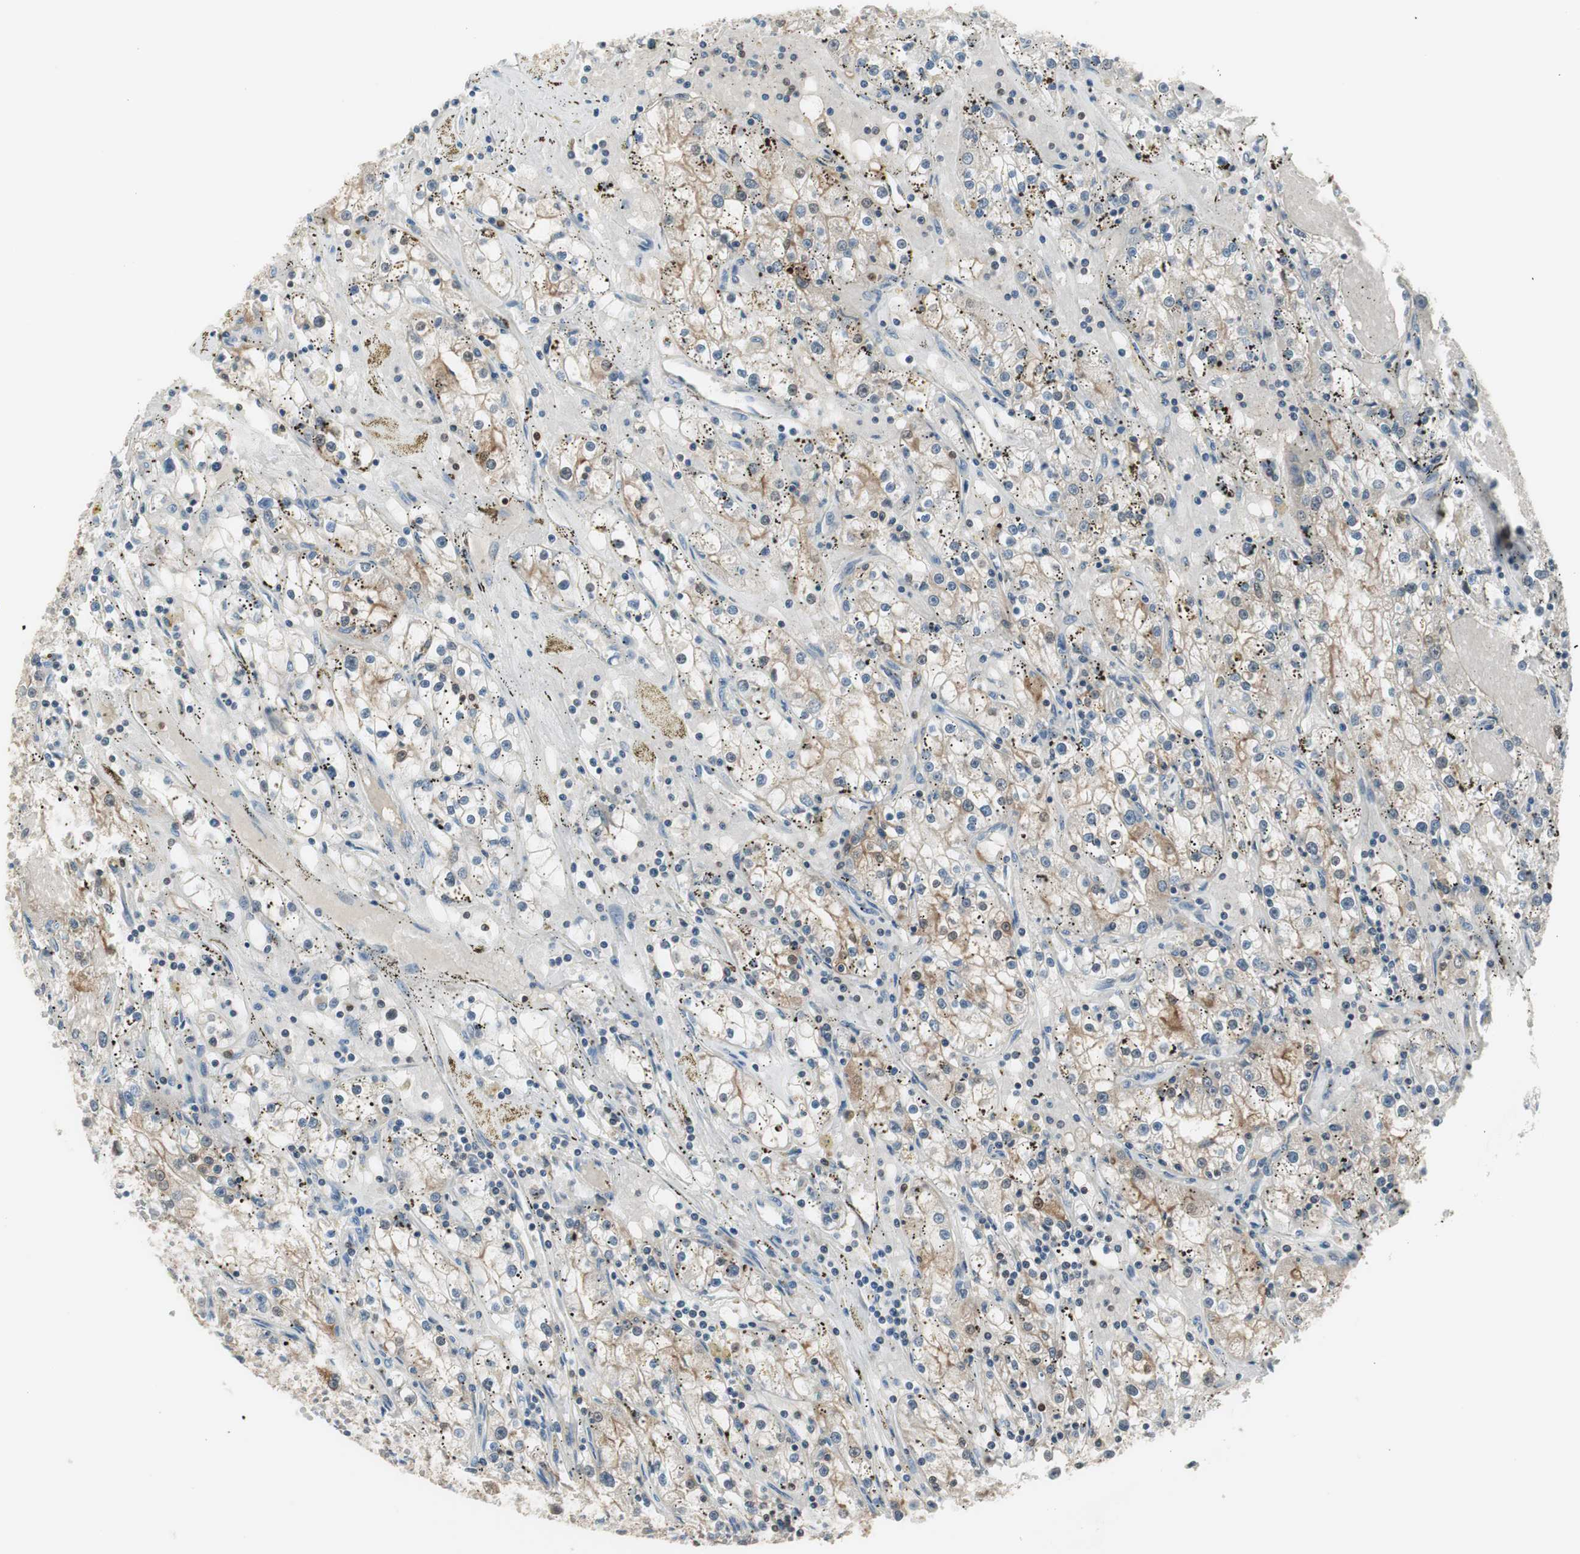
{"staining": {"intensity": "moderate", "quantity": "25%-75%", "location": "cytoplasmic/membranous"}, "tissue": "renal cancer", "cell_type": "Tumor cells", "image_type": "cancer", "snomed": [{"axis": "morphology", "description": "Adenocarcinoma, NOS"}, {"axis": "topography", "description": "Kidney"}], "caption": "A high-resolution histopathology image shows IHC staining of renal cancer, which reveals moderate cytoplasmic/membranous expression in approximately 25%-75% of tumor cells.", "gene": "SLC9A3R1", "patient": {"sex": "male", "age": 56}}